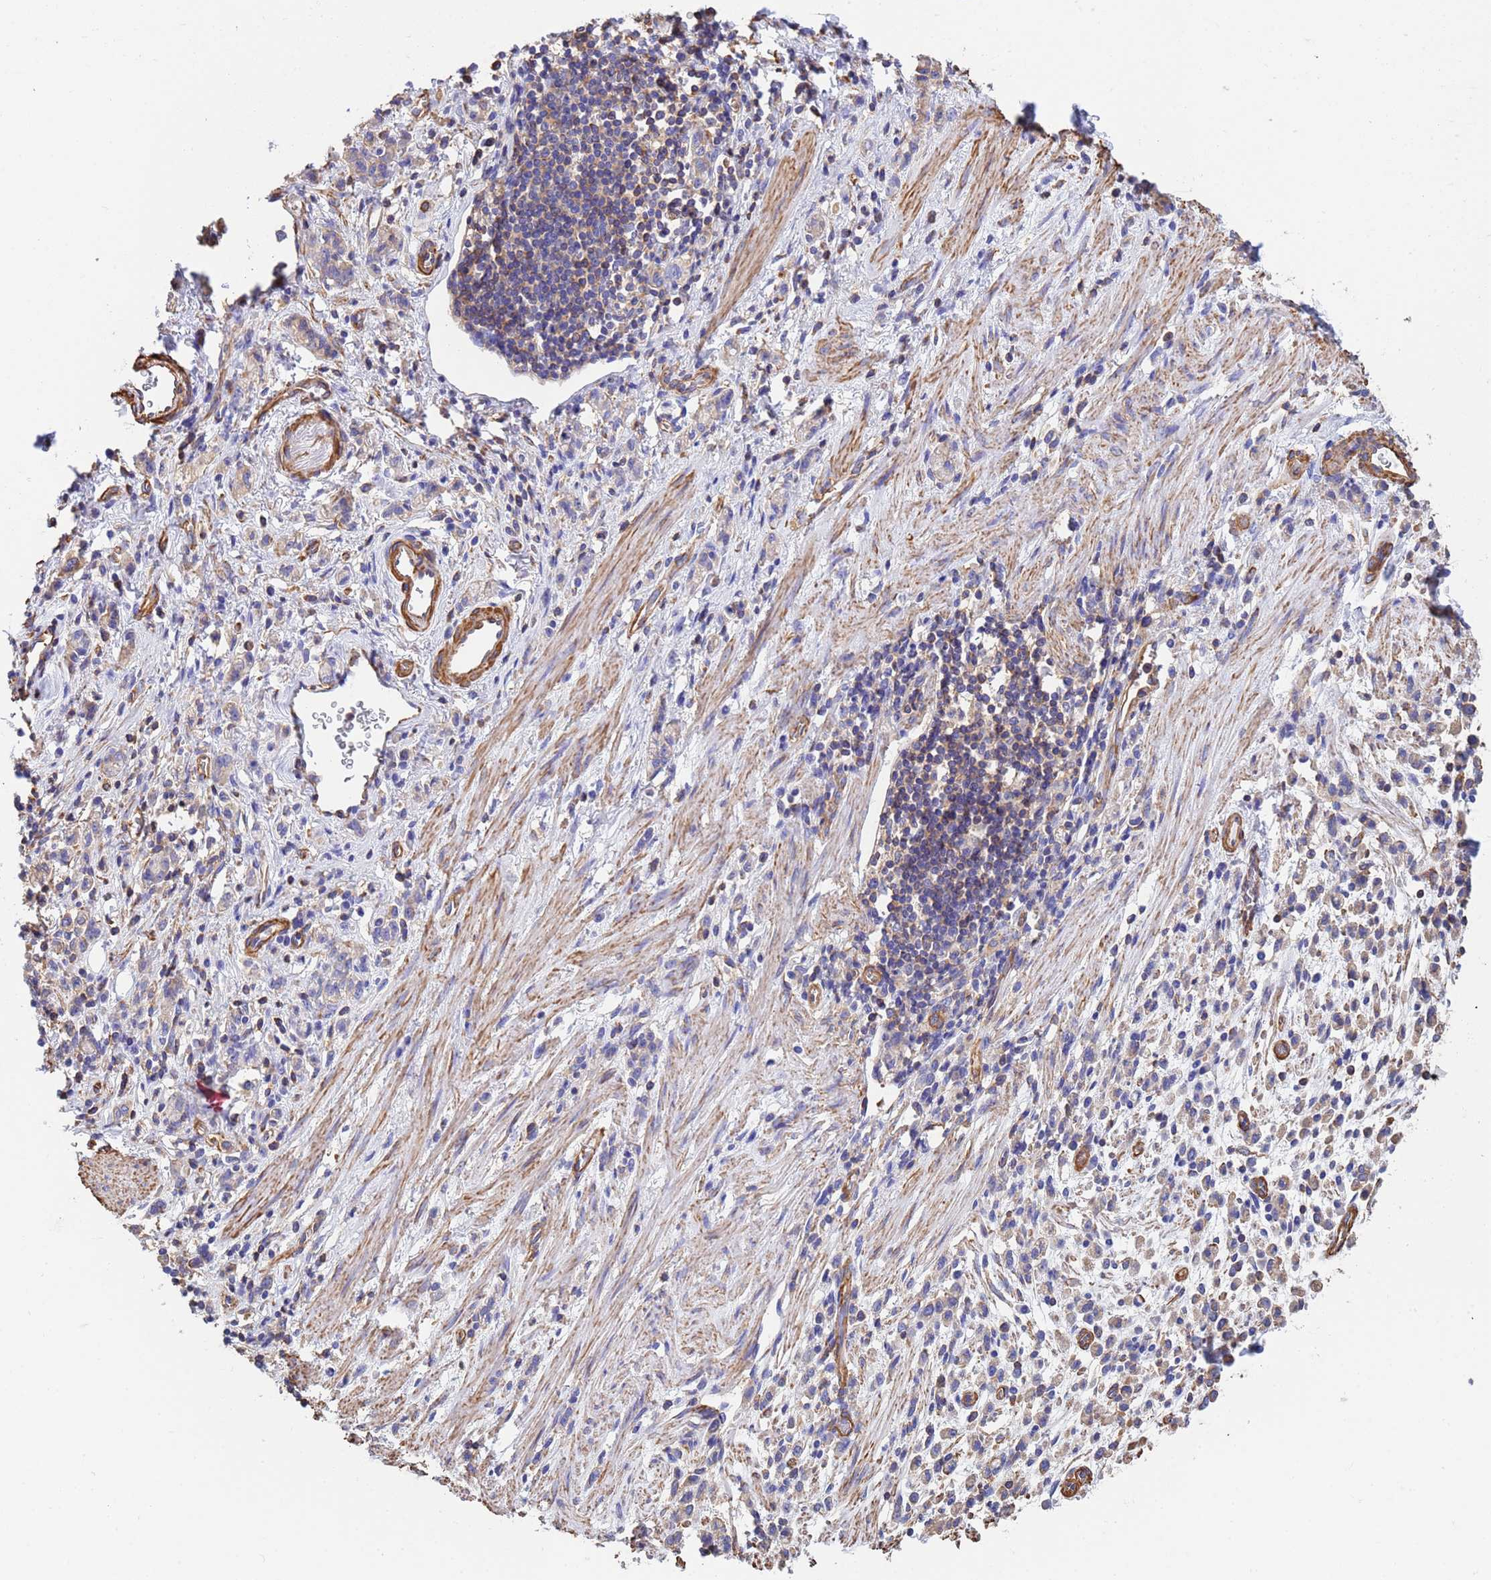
{"staining": {"intensity": "negative", "quantity": "none", "location": "none"}, "tissue": "stomach cancer", "cell_type": "Tumor cells", "image_type": "cancer", "snomed": [{"axis": "morphology", "description": "Adenocarcinoma, NOS"}, {"axis": "topography", "description": "Stomach"}], "caption": "Protein analysis of adenocarcinoma (stomach) exhibits no significant expression in tumor cells.", "gene": "MYL12A", "patient": {"sex": "male", "age": 77}}